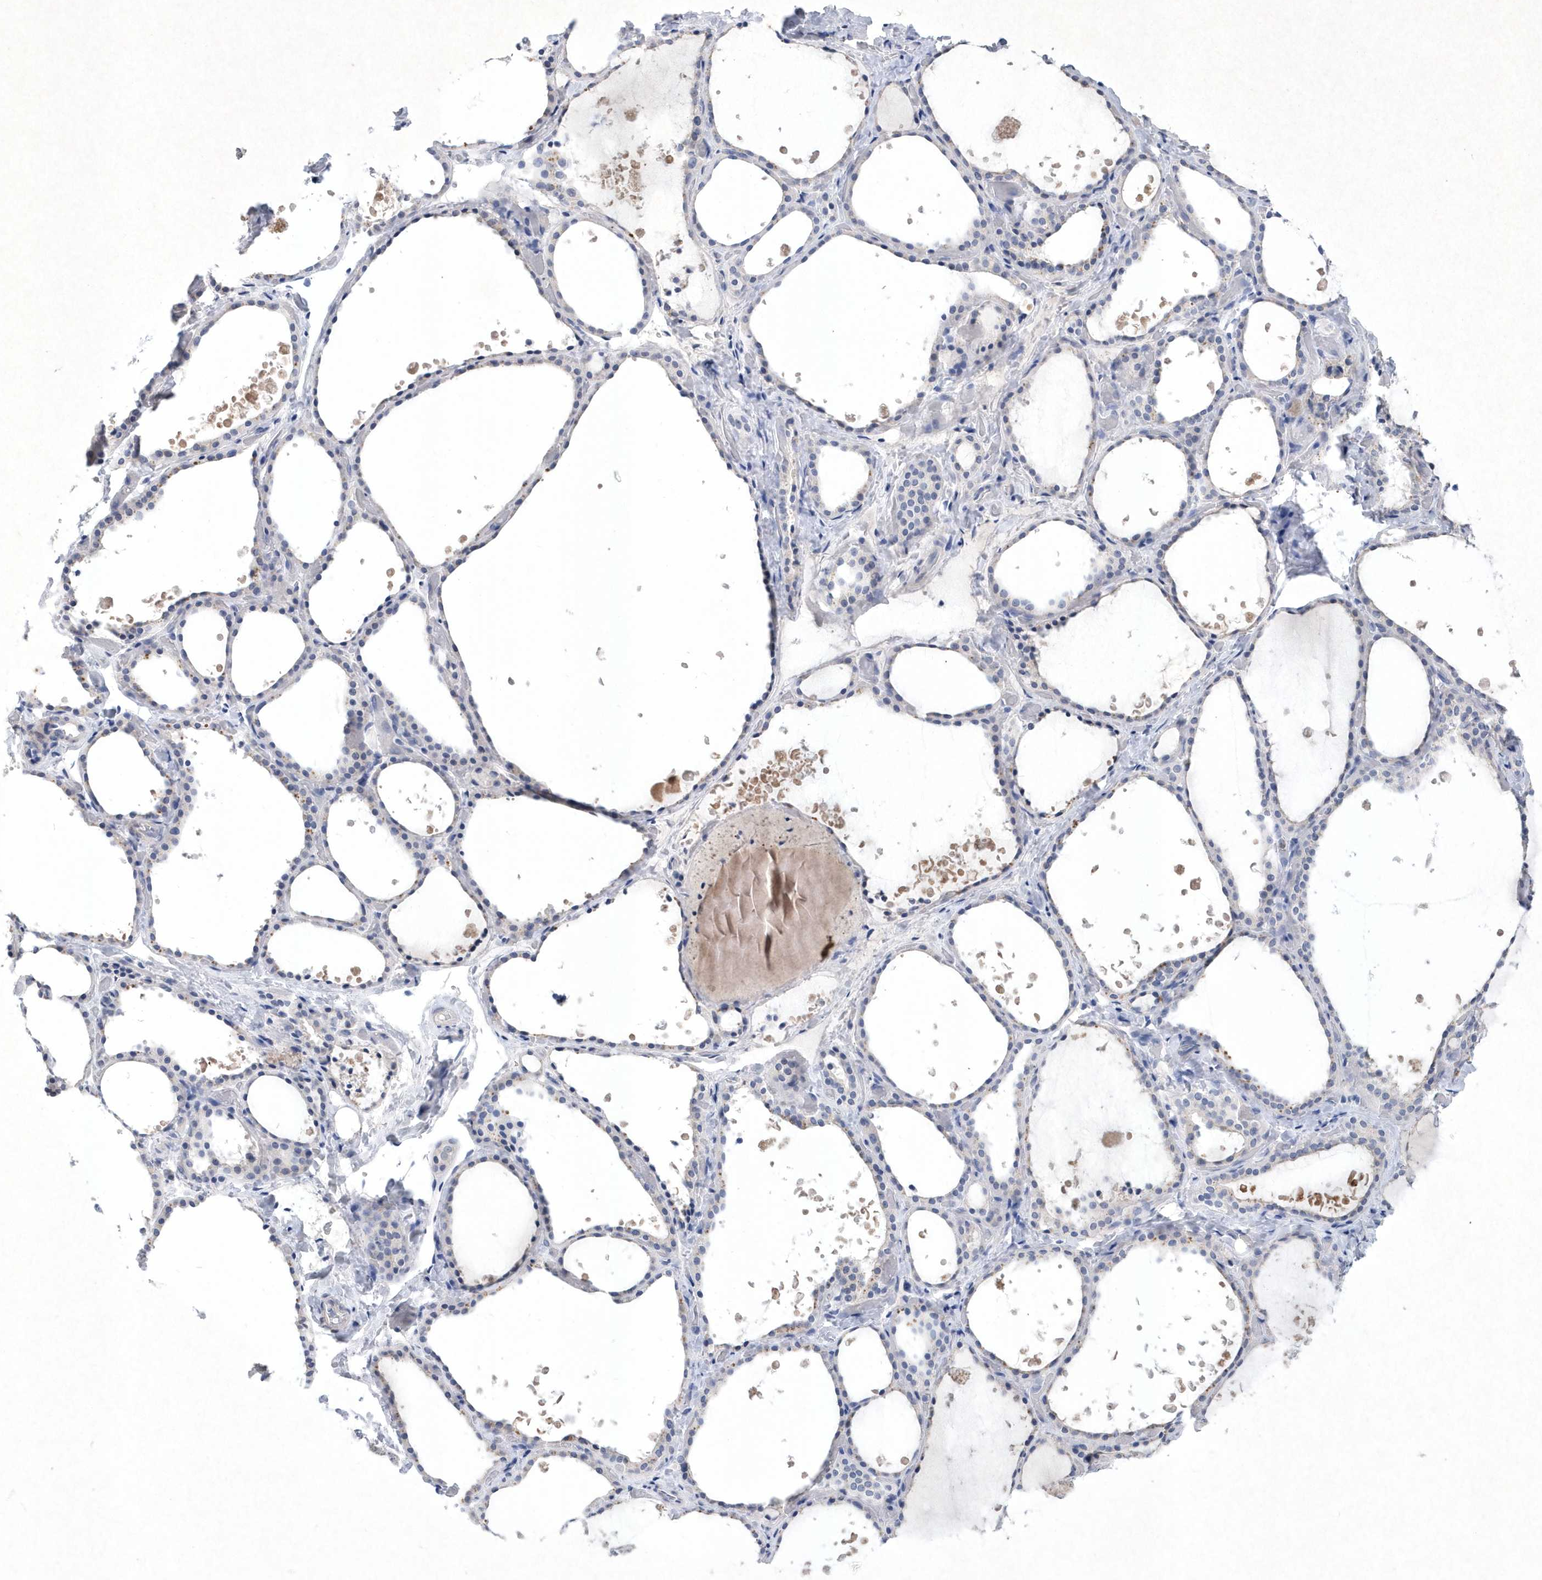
{"staining": {"intensity": "moderate", "quantity": "25%-75%", "location": "cytoplasmic/membranous,nuclear"}, "tissue": "thyroid gland", "cell_type": "Glandular cells", "image_type": "normal", "snomed": [{"axis": "morphology", "description": "Normal tissue, NOS"}, {"axis": "topography", "description": "Thyroid gland"}], "caption": "DAB immunohistochemical staining of normal human thyroid gland demonstrates moderate cytoplasmic/membranous,nuclear protein staining in approximately 25%-75% of glandular cells.", "gene": "BHLHA15", "patient": {"sex": "female", "age": 44}}